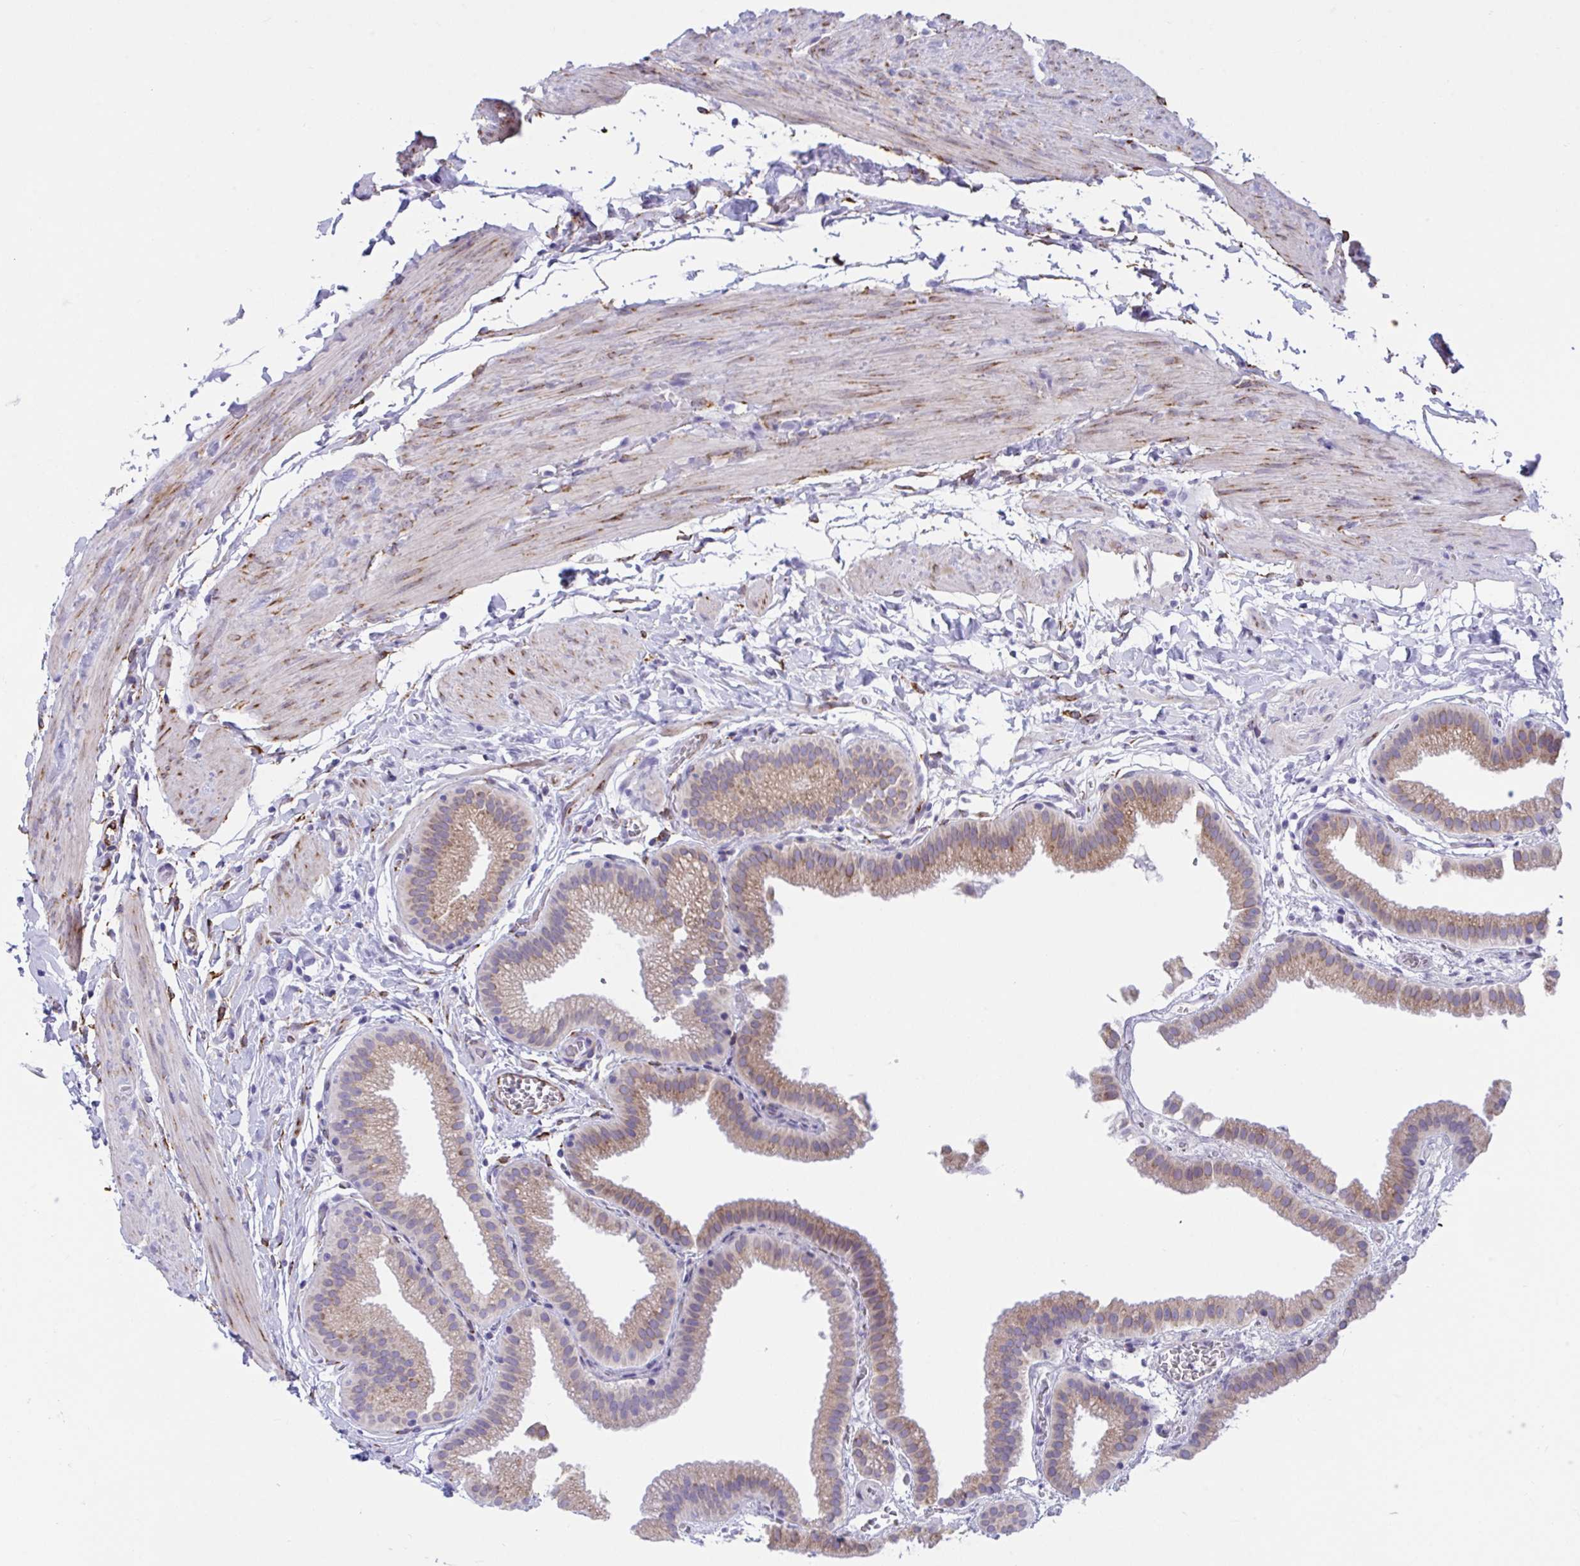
{"staining": {"intensity": "moderate", "quantity": "25%-75%", "location": "cytoplasmic/membranous"}, "tissue": "gallbladder", "cell_type": "Glandular cells", "image_type": "normal", "snomed": [{"axis": "morphology", "description": "Normal tissue, NOS"}, {"axis": "topography", "description": "Gallbladder"}], "caption": "Protein expression analysis of normal gallbladder reveals moderate cytoplasmic/membranous expression in approximately 25%-75% of glandular cells.", "gene": "ASPH", "patient": {"sex": "female", "age": 63}}